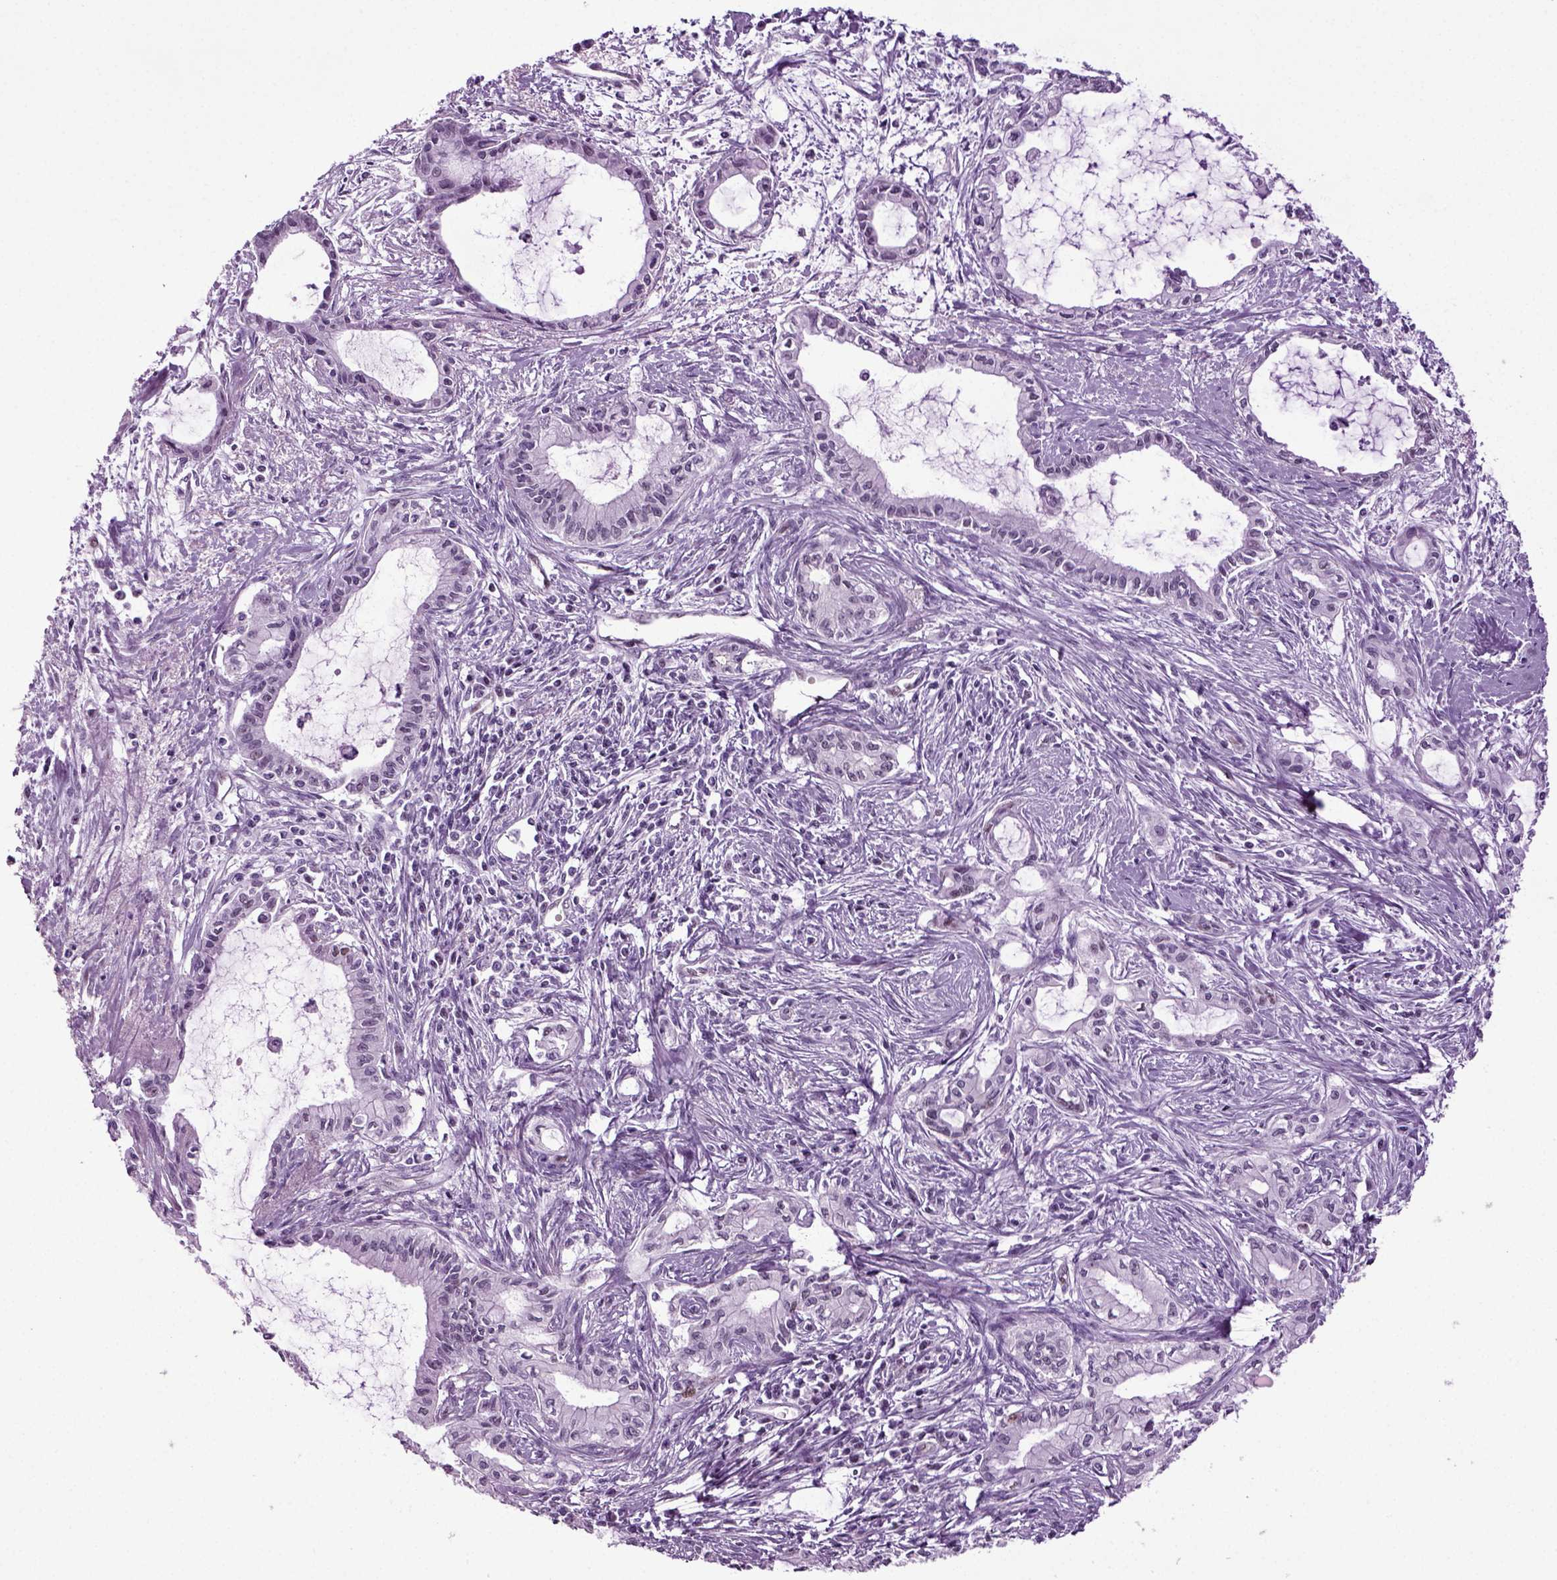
{"staining": {"intensity": "negative", "quantity": "none", "location": "none"}, "tissue": "pancreatic cancer", "cell_type": "Tumor cells", "image_type": "cancer", "snomed": [{"axis": "morphology", "description": "Adenocarcinoma, NOS"}, {"axis": "topography", "description": "Pancreas"}], "caption": "DAB immunohistochemical staining of pancreatic adenocarcinoma shows no significant positivity in tumor cells.", "gene": "RFX3", "patient": {"sex": "male", "age": 48}}